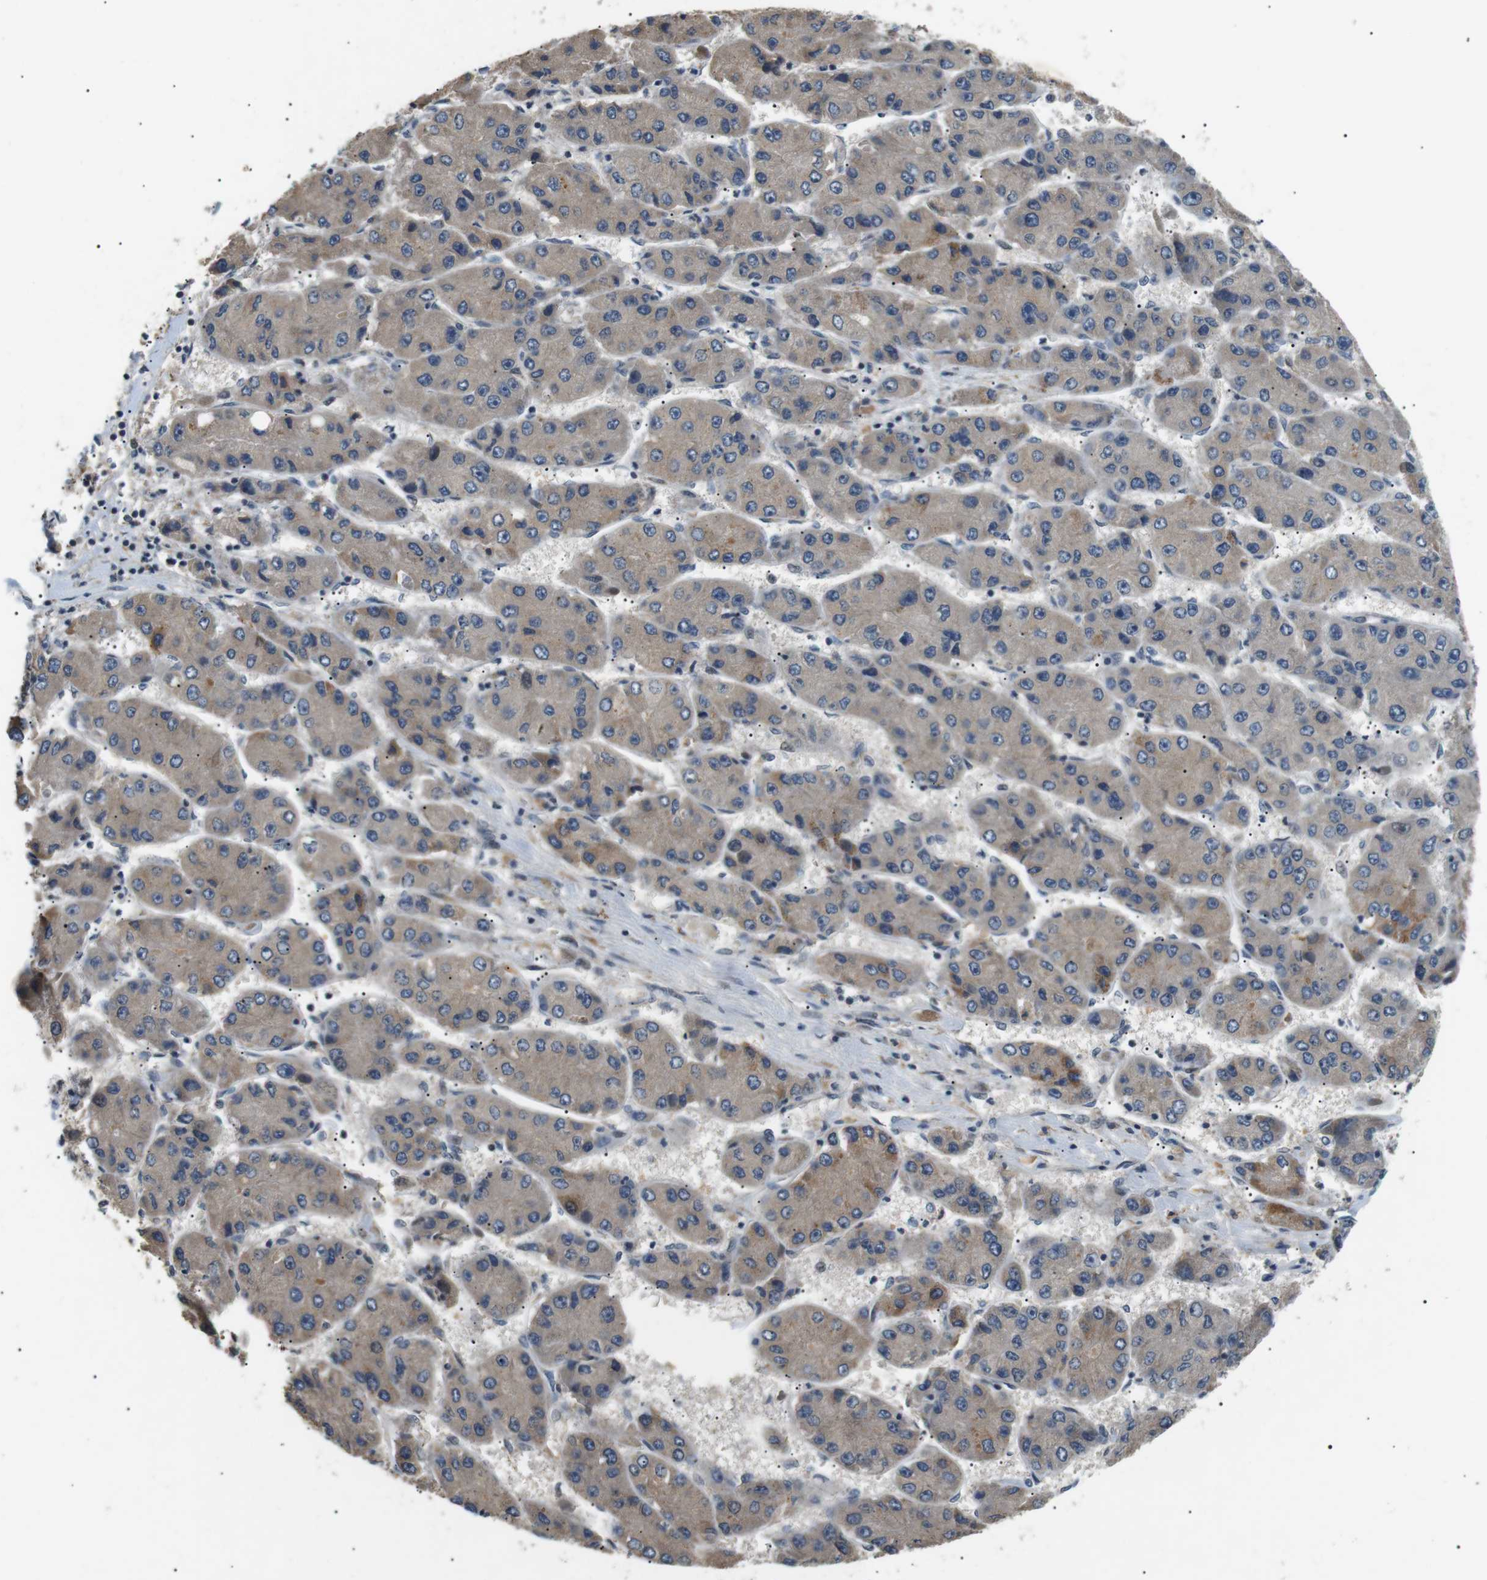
{"staining": {"intensity": "weak", "quantity": "25%-75%", "location": "cytoplasmic/membranous"}, "tissue": "liver cancer", "cell_type": "Tumor cells", "image_type": "cancer", "snomed": [{"axis": "morphology", "description": "Carcinoma, Hepatocellular, NOS"}, {"axis": "topography", "description": "Liver"}], "caption": "Tumor cells show weak cytoplasmic/membranous staining in approximately 25%-75% of cells in liver cancer.", "gene": "HSPA13", "patient": {"sex": "female", "age": 61}}